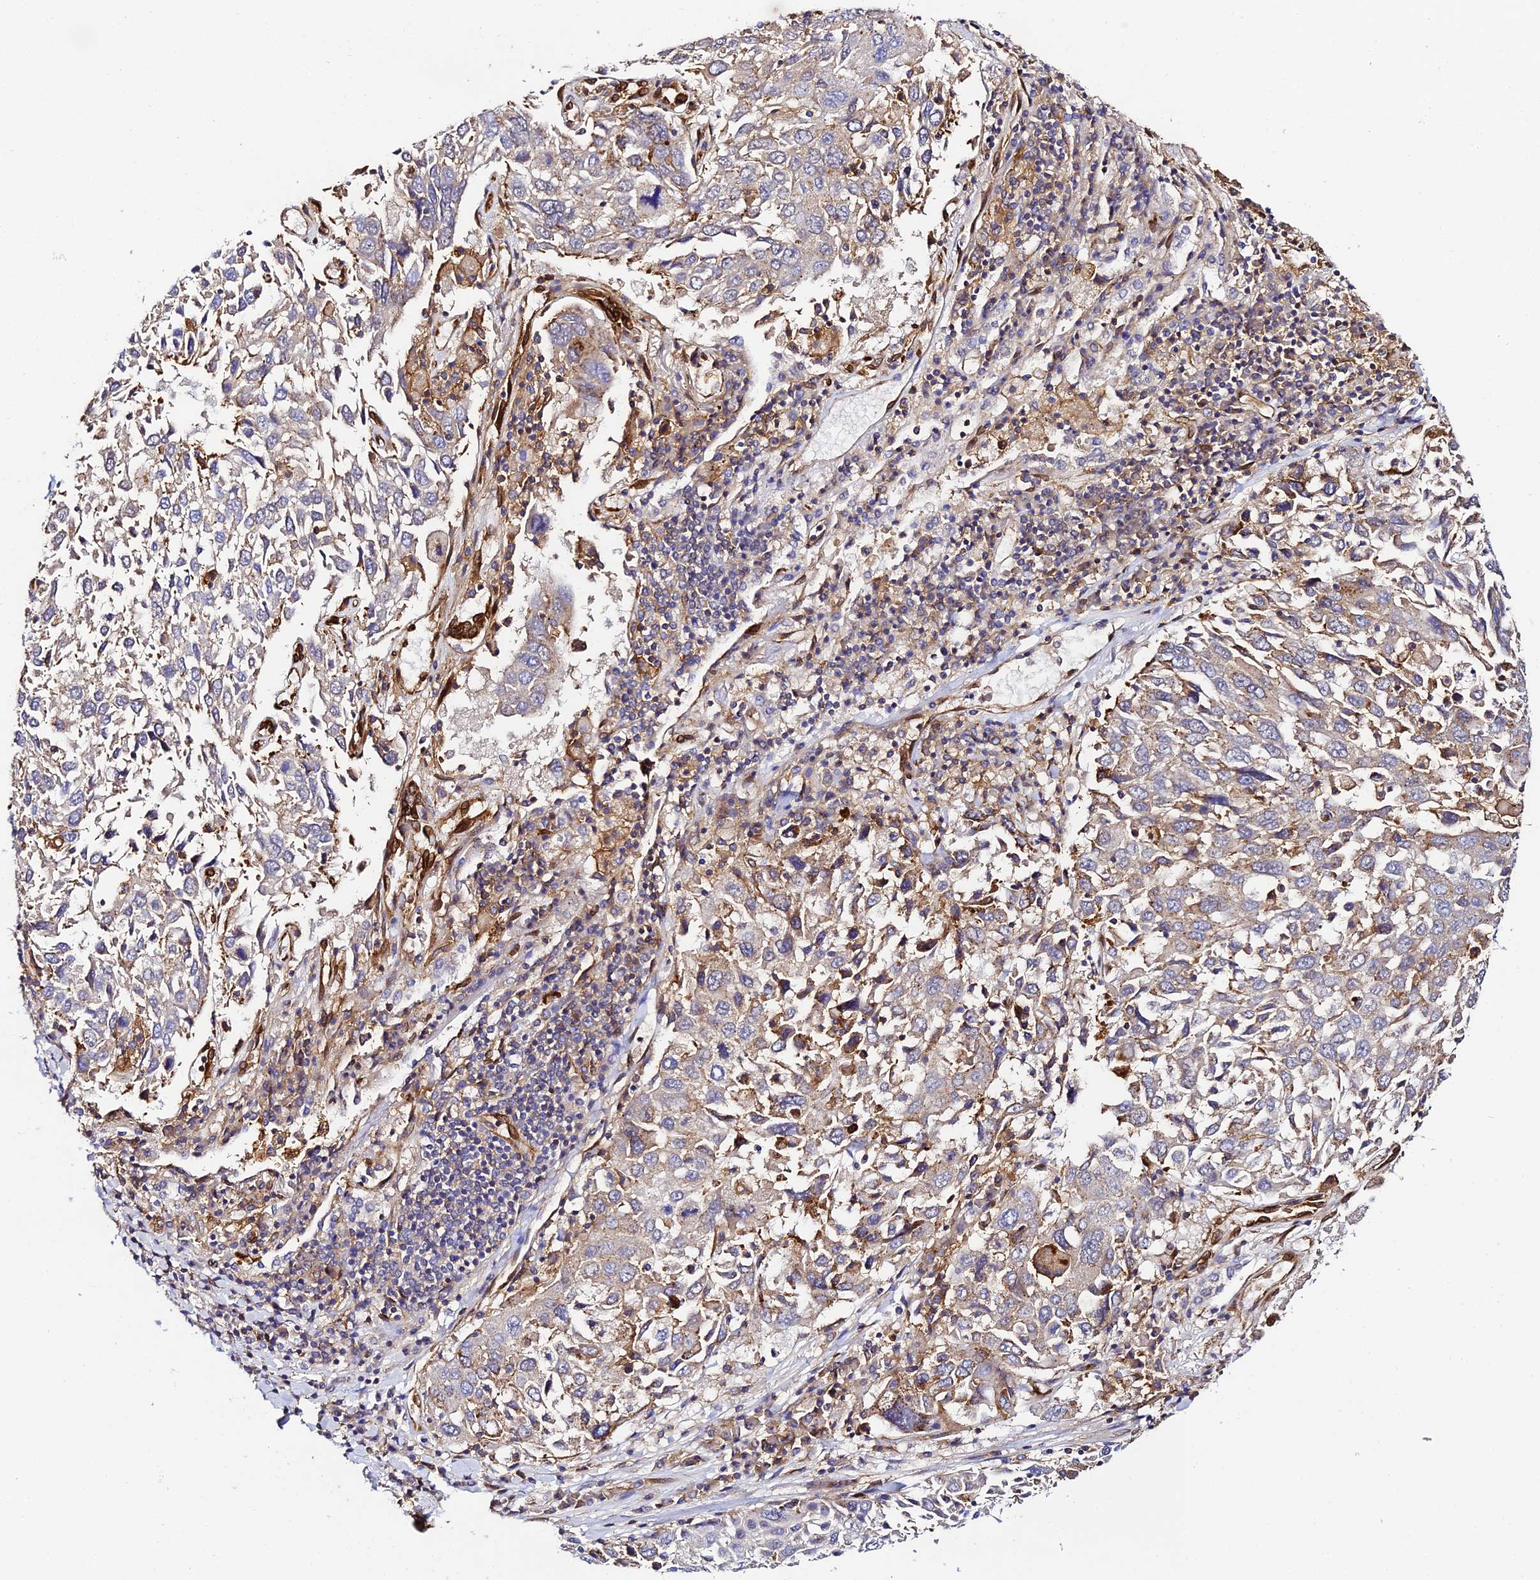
{"staining": {"intensity": "weak", "quantity": "<25%", "location": "cytoplasmic/membranous"}, "tissue": "lung cancer", "cell_type": "Tumor cells", "image_type": "cancer", "snomed": [{"axis": "morphology", "description": "Squamous cell carcinoma, NOS"}, {"axis": "topography", "description": "Lung"}], "caption": "The immunohistochemistry photomicrograph has no significant expression in tumor cells of lung cancer (squamous cell carcinoma) tissue.", "gene": "TRPV2", "patient": {"sex": "male", "age": 65}}